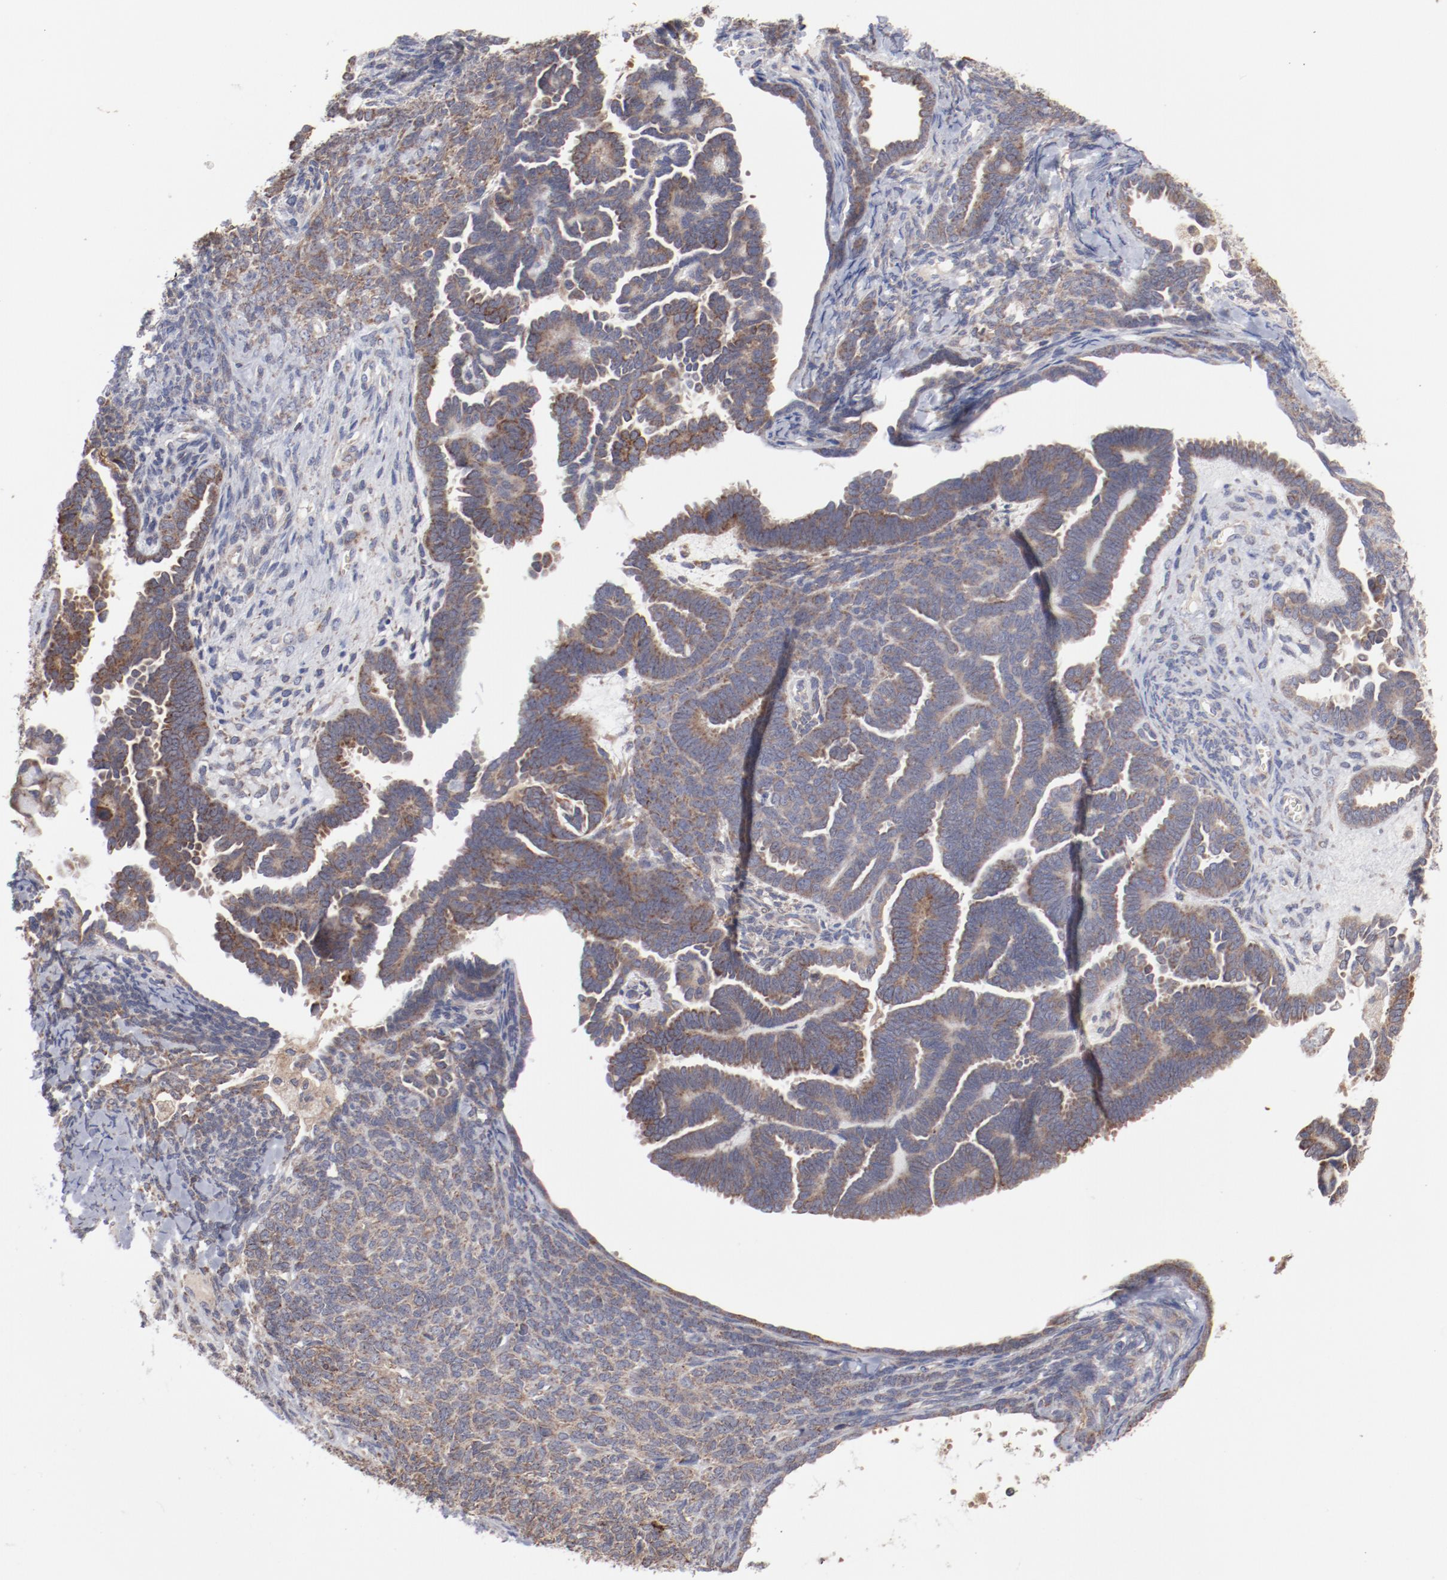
{"staining": {"intensity": "moderate", "quantity": ">75%", "location": "cytoplasmic/membranous"}, "tissue": "endometrial cancer", "cell_type": "Tumor cells", "image_type": "cancer", "snomed": [{"axis": "morphology", "description": "Neoplasm, malignant, NOS"}, {"axis": "topography", "description": "Endometrium"}], "caption": "Endometrial cancer (malignant neoplasm) tissue demonstrates moderate cytoplasmic/membranous positivity in approximately >75% of tumor cells Nuclei are stained in blue.", "gene": "PPFIBP2", "patient": {"sex": "female", "age": 74}}